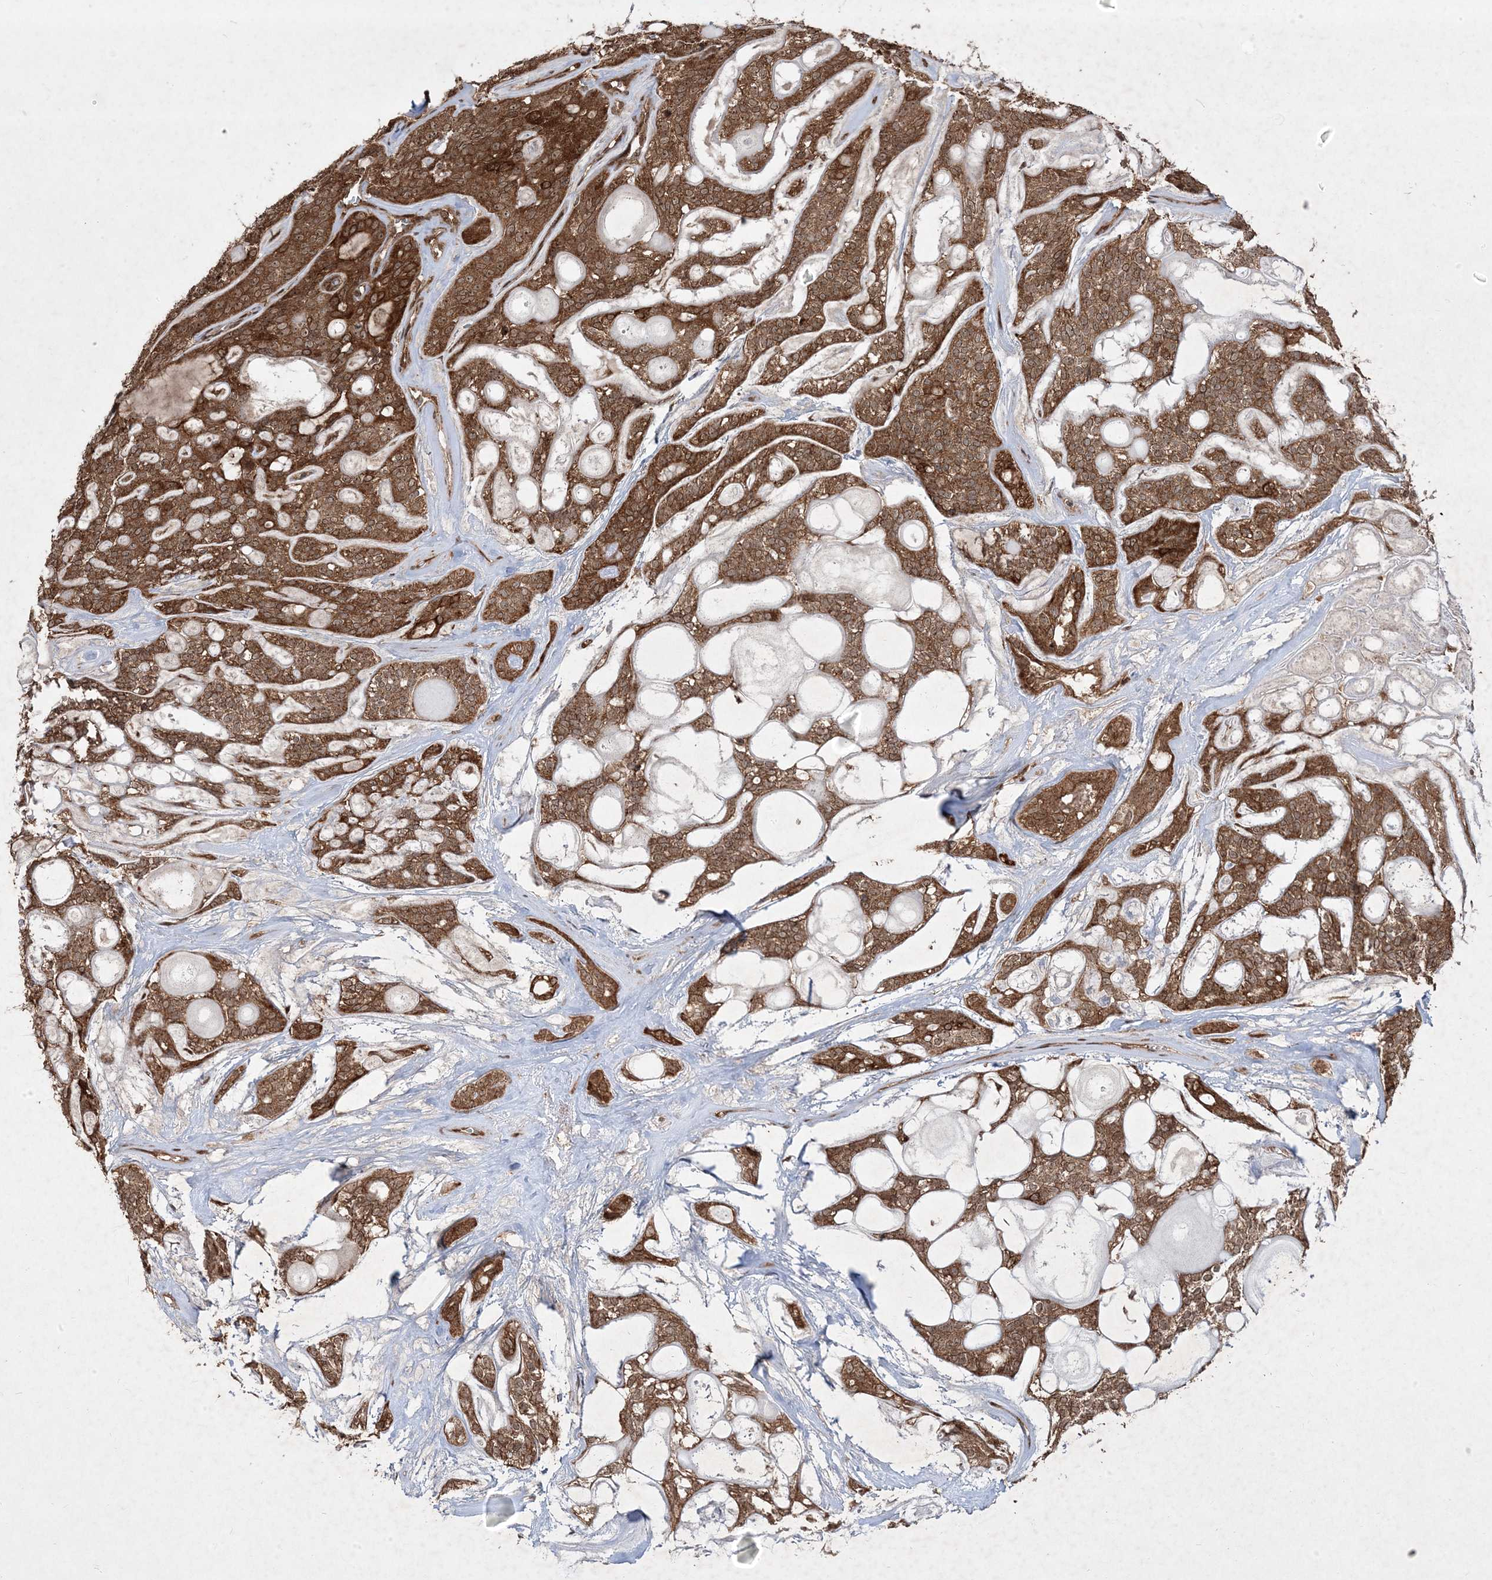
{"staining": {"intensity": "moderate", "quantity": ">75%", "location": "cytoplasmic/membranous,nuclear"}, "tissue": "head and neck cancer", "cell_type": "Tumor cells", "image_type": "cancer", "snomed": [{"axis": "morphology", "description": "Adenocarcinoma, NOS"}, {"axis": "topography", "description": "Head-Neck"}], "caption": "Adenocarcinoma (head and neck) stained for a protein (brown) shows moderate cytoplasmic/membranous and nuclear positive staining in about >75% of tumor cells.", "gene": "PLEKHM2", "patient": {"sex": "male", "age": 66}}